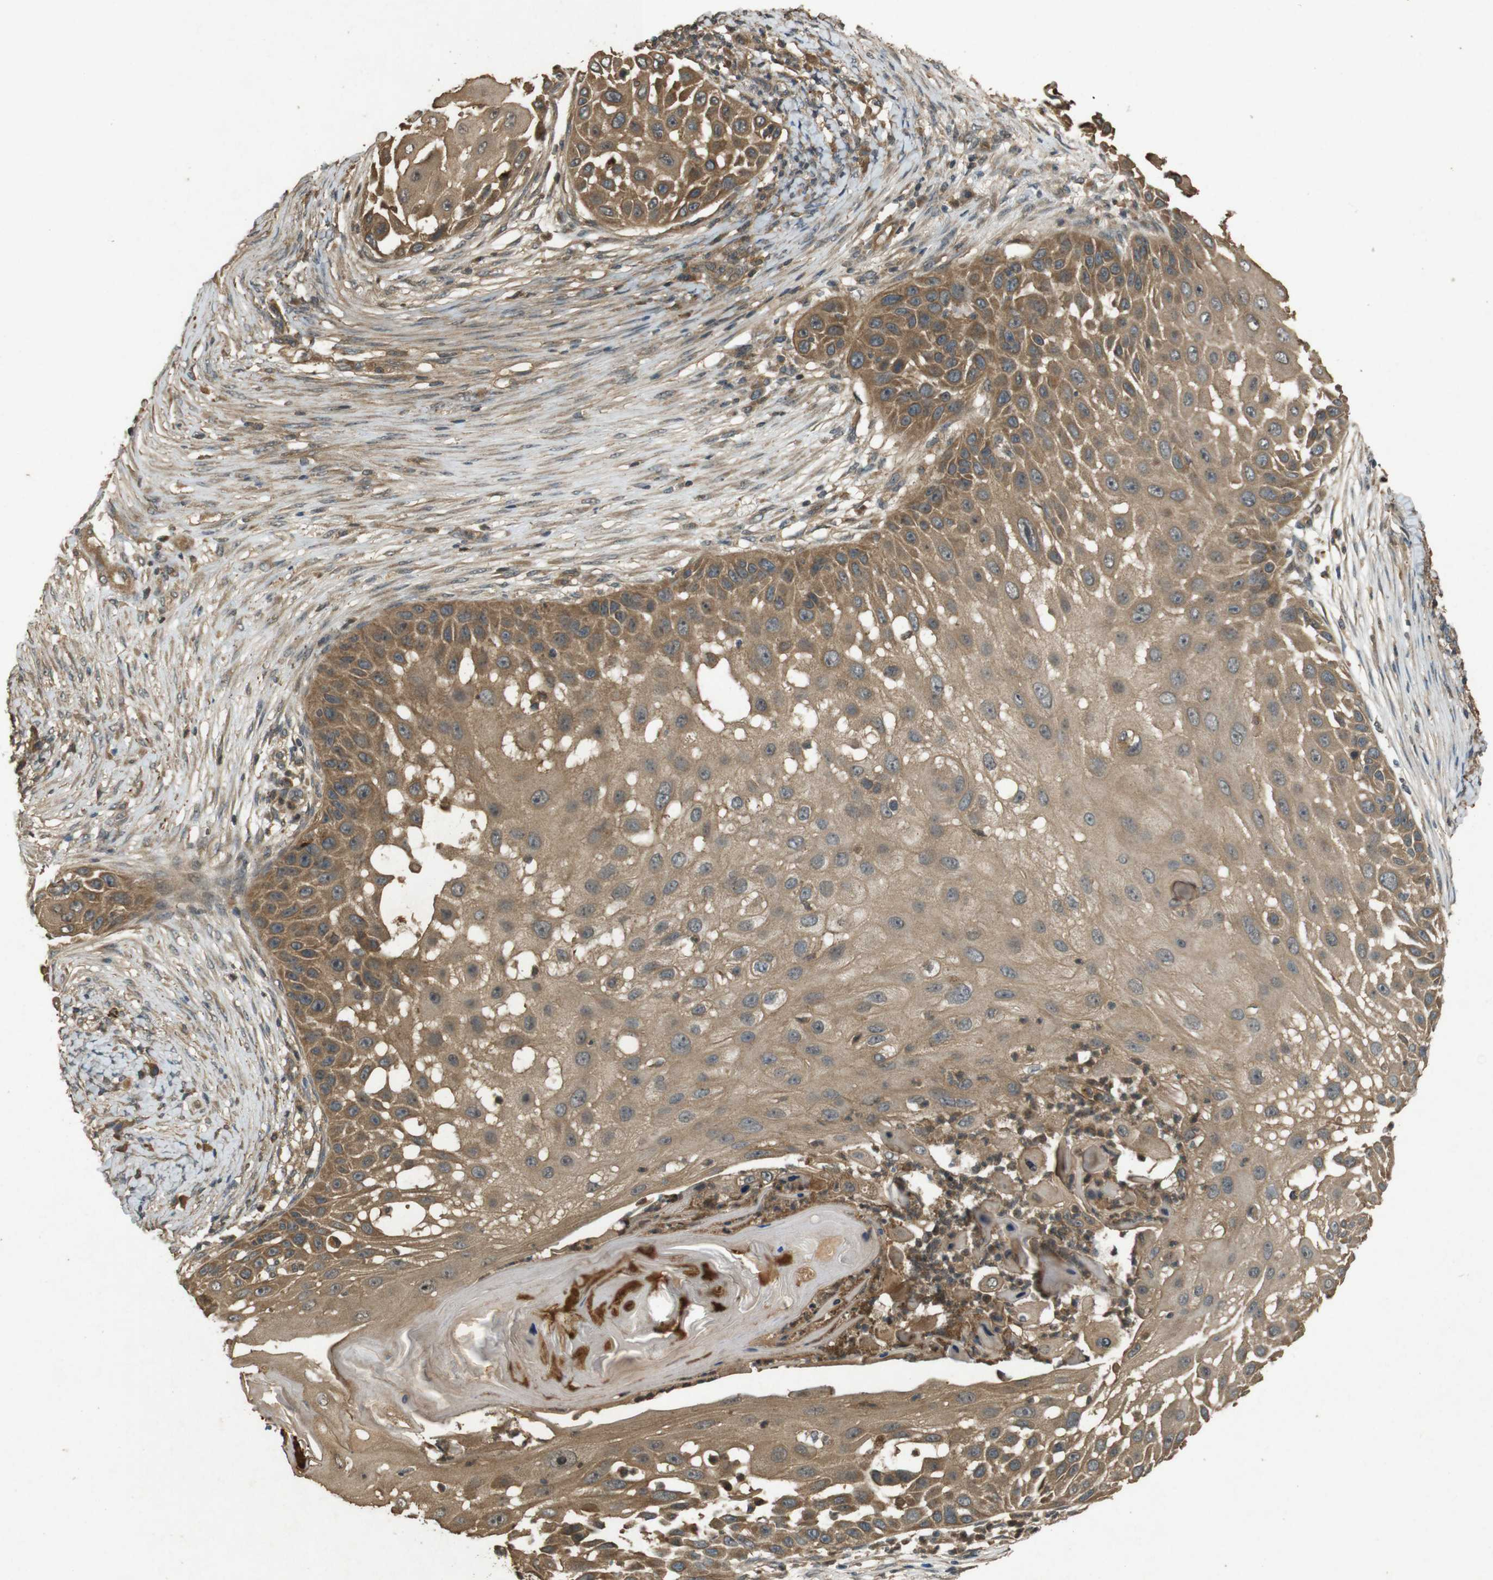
{"staining": {"intensity": "moderate", "quantity": ">75%", "location": "cytoplasmic/membranous"}, "tissue": "skin cancer", "cell_type": "Tumor cells", "image_type": "cancer", "snomed": [{"axis": "morphology", "description": "Squamous cell carcinoma, NOS"}, {"axis": "topography", "description": "Skin"}], "caption": "Protein analysis of squamous cell carcinoma (skin) tissue shows moderate cytoplasmic/membranous positivity in about >75% of tumor cells.", "gene": "TAP1", "patient": {"sex": "female", "age": 44}}